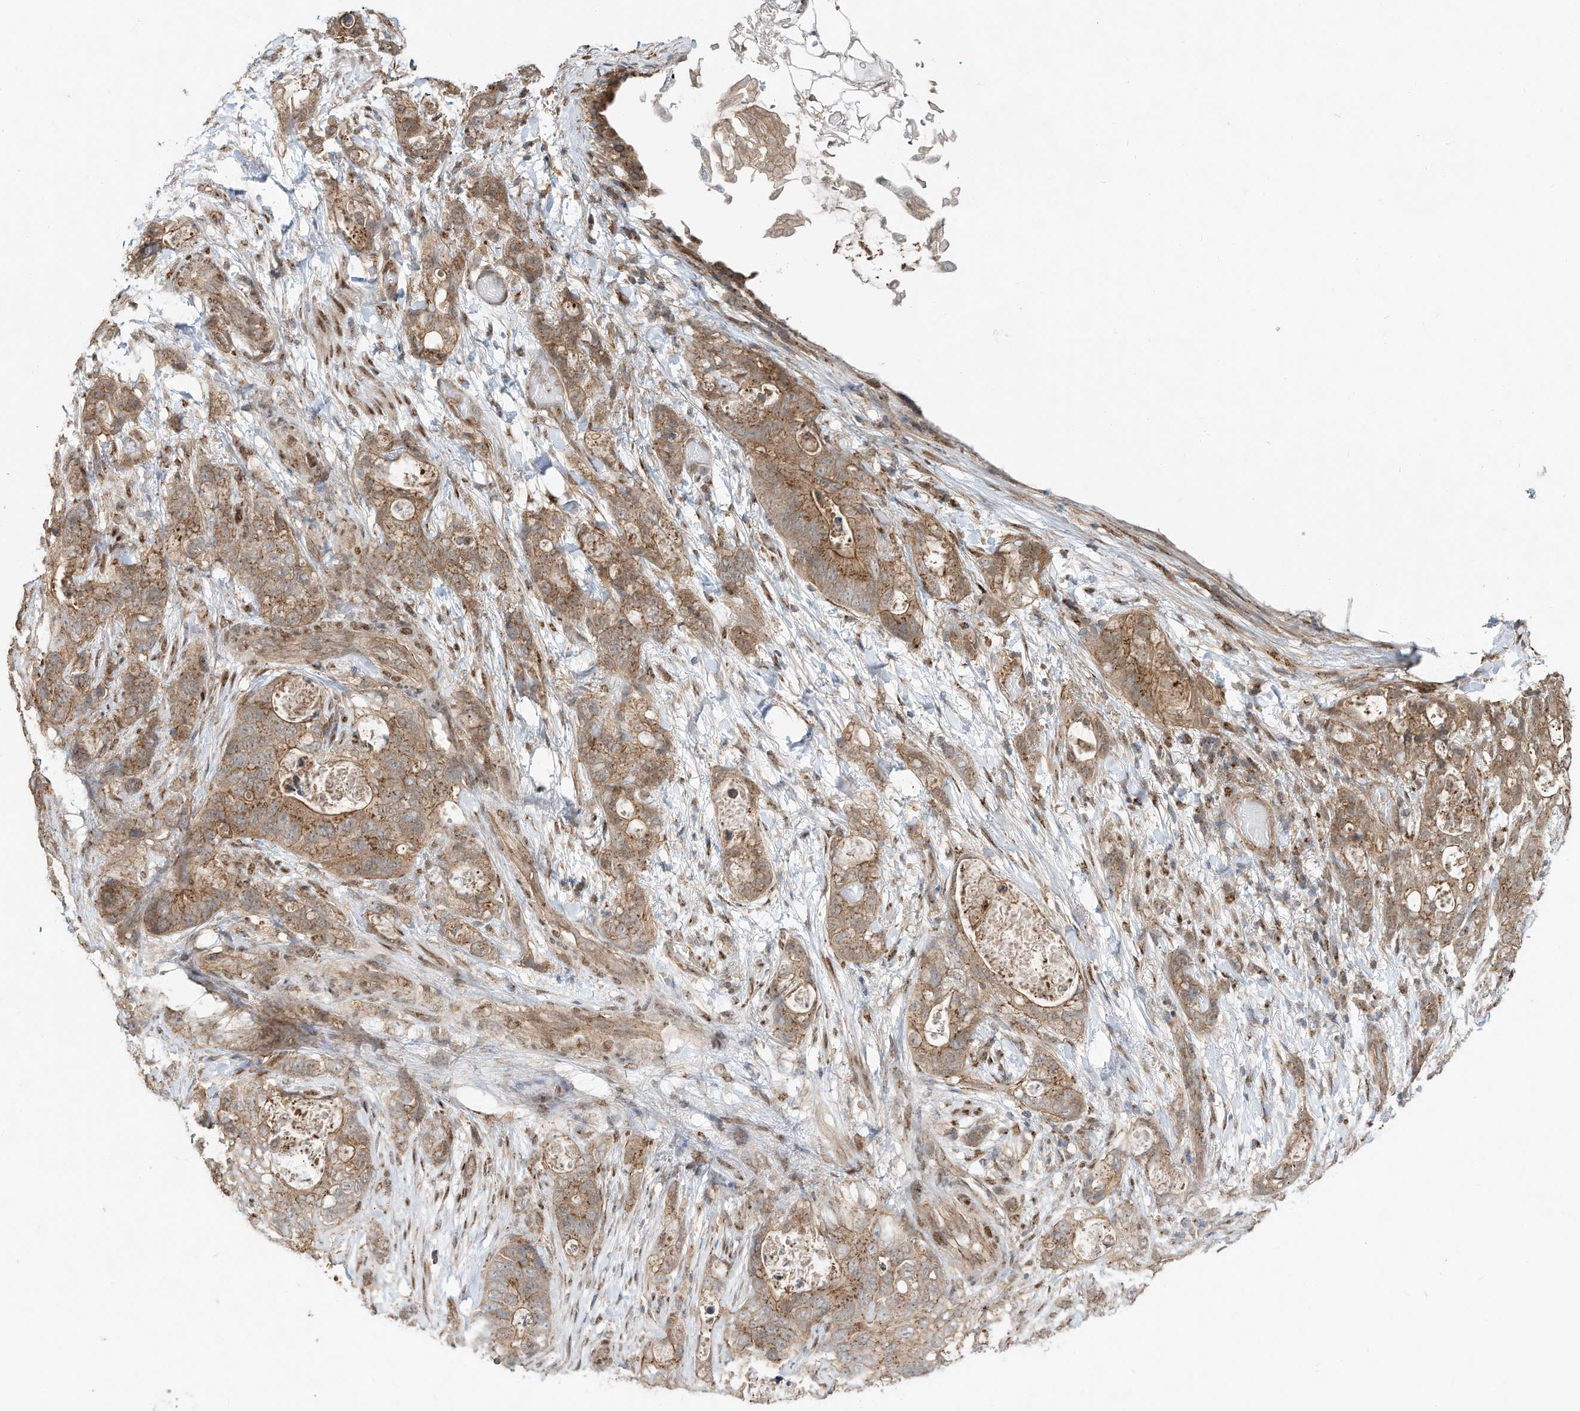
{"staining": {"intensity": "moderate", "quantity": ">75%", "location": "cytoplasmic/membranous"}, "tissue": "stomach cancer", "cell_type": "Tumor cells", "image_type": "cancer", "snomed": [{"axis": "morphology", "description": "Normal tissue, NOS"}, {"axis": "morphology", "description": "Adenocarcinoma, NOS"}, {"axis": "topography", "description": "Stomach"}], "caption": "This photomicrograph demonstrates stomach adenocarcinoma stained with immunohistochemistry (IHC) to label a protein in brown. The cytoplasmic/membranous of tumor cells show moderate positivity for the protein. Nuclei are counter-stained blue.", "gene": "CUX1", "patient": {"sex": "female", "age": 89}}